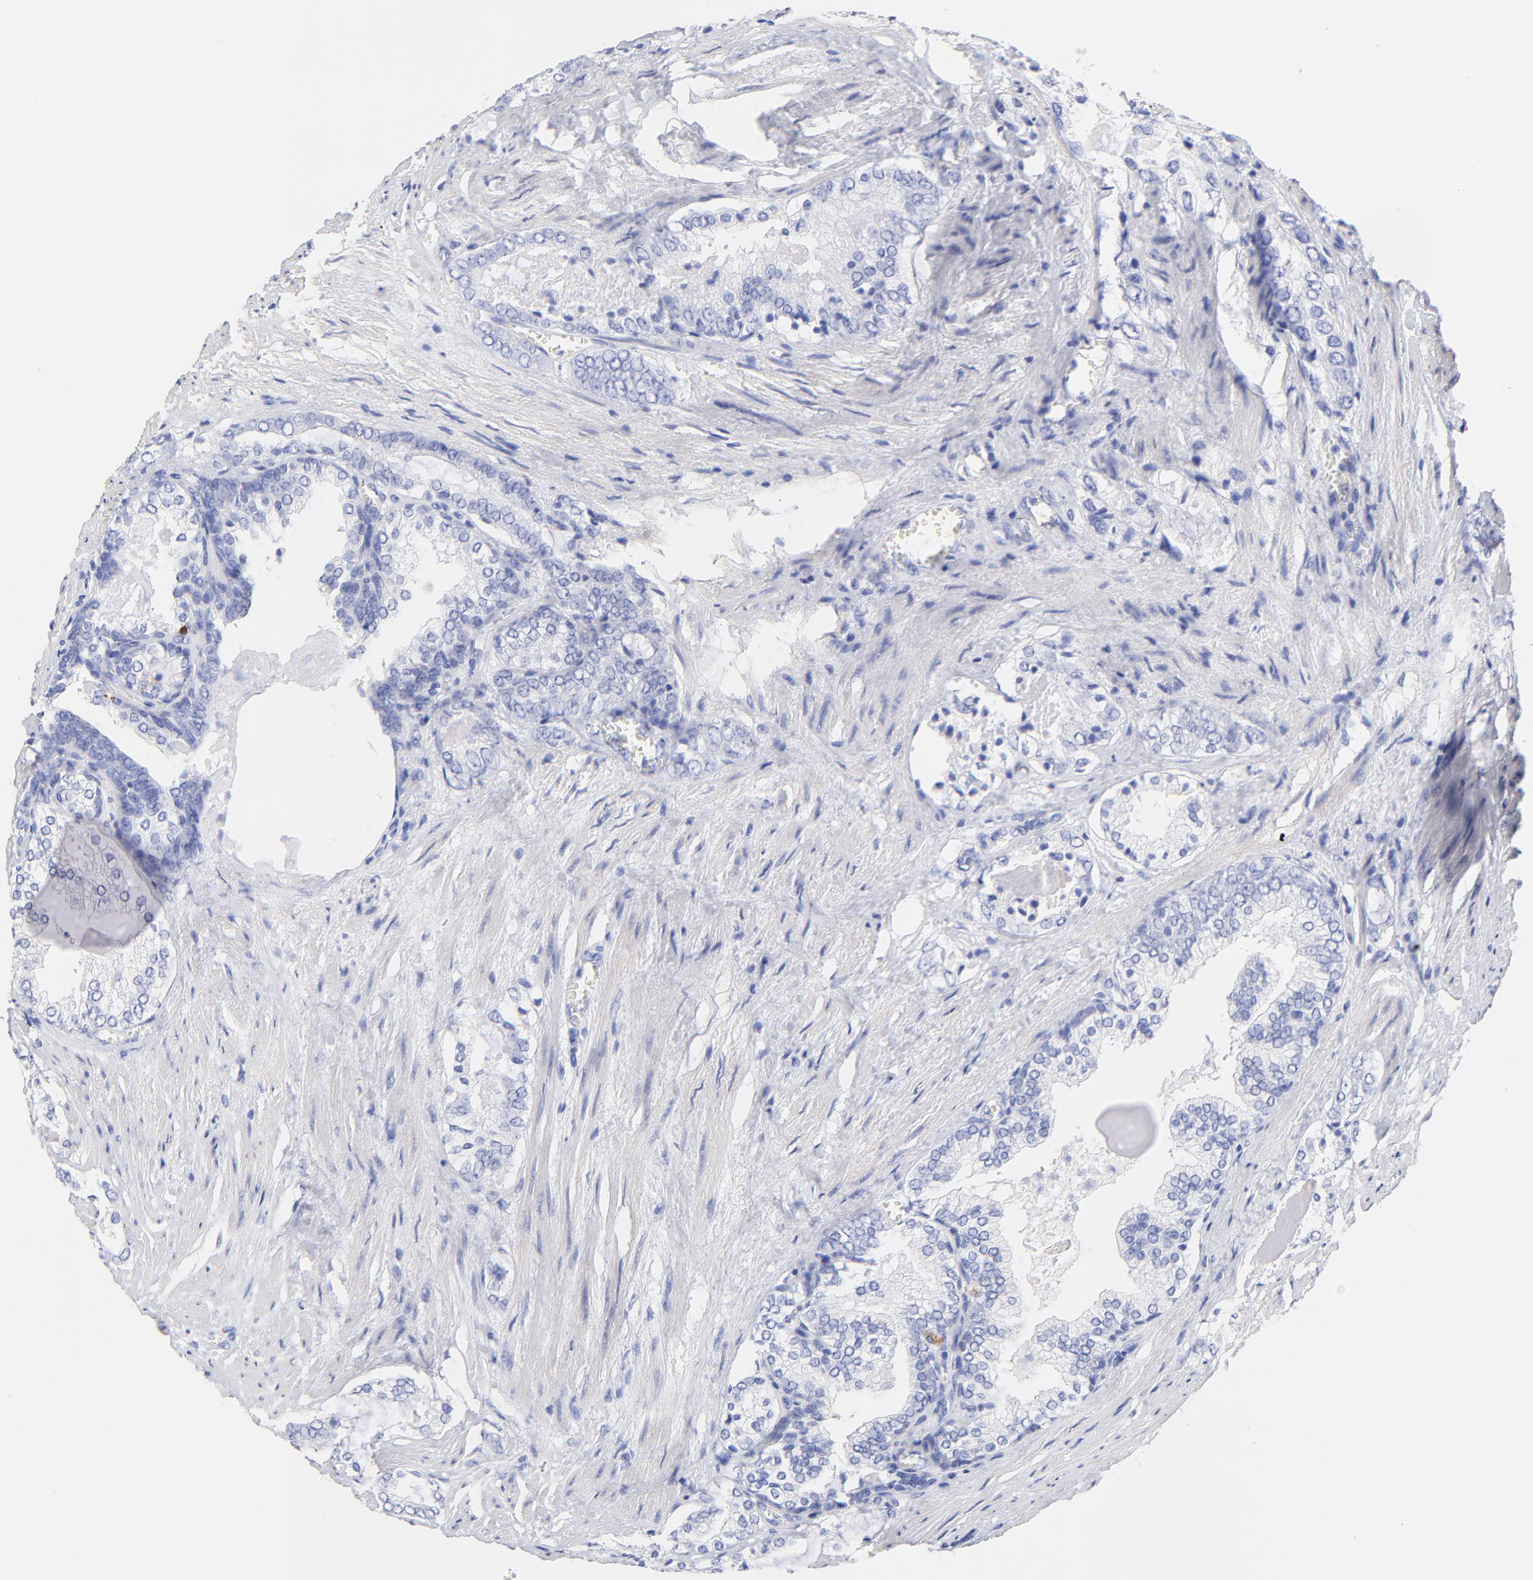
{"staining": {"intensity": "negative", "quantity": "none", "location": "none"}, "tissue": "prostate cancer", "cell_type": "Tumor cells", "image_type": "cancer", "snomed": [{"axis": "morphology", "description": "Adenocarcinoma, Medium grade"}, {"axis": "topography", "description": "Prostate"}], "caption": "This is a photomicrograph of IHC staining of prostate cancer, which shows no expression in tumor cells.", "gene": "C1QTNF6", "patient": {"sex": "male", "age": 60}}